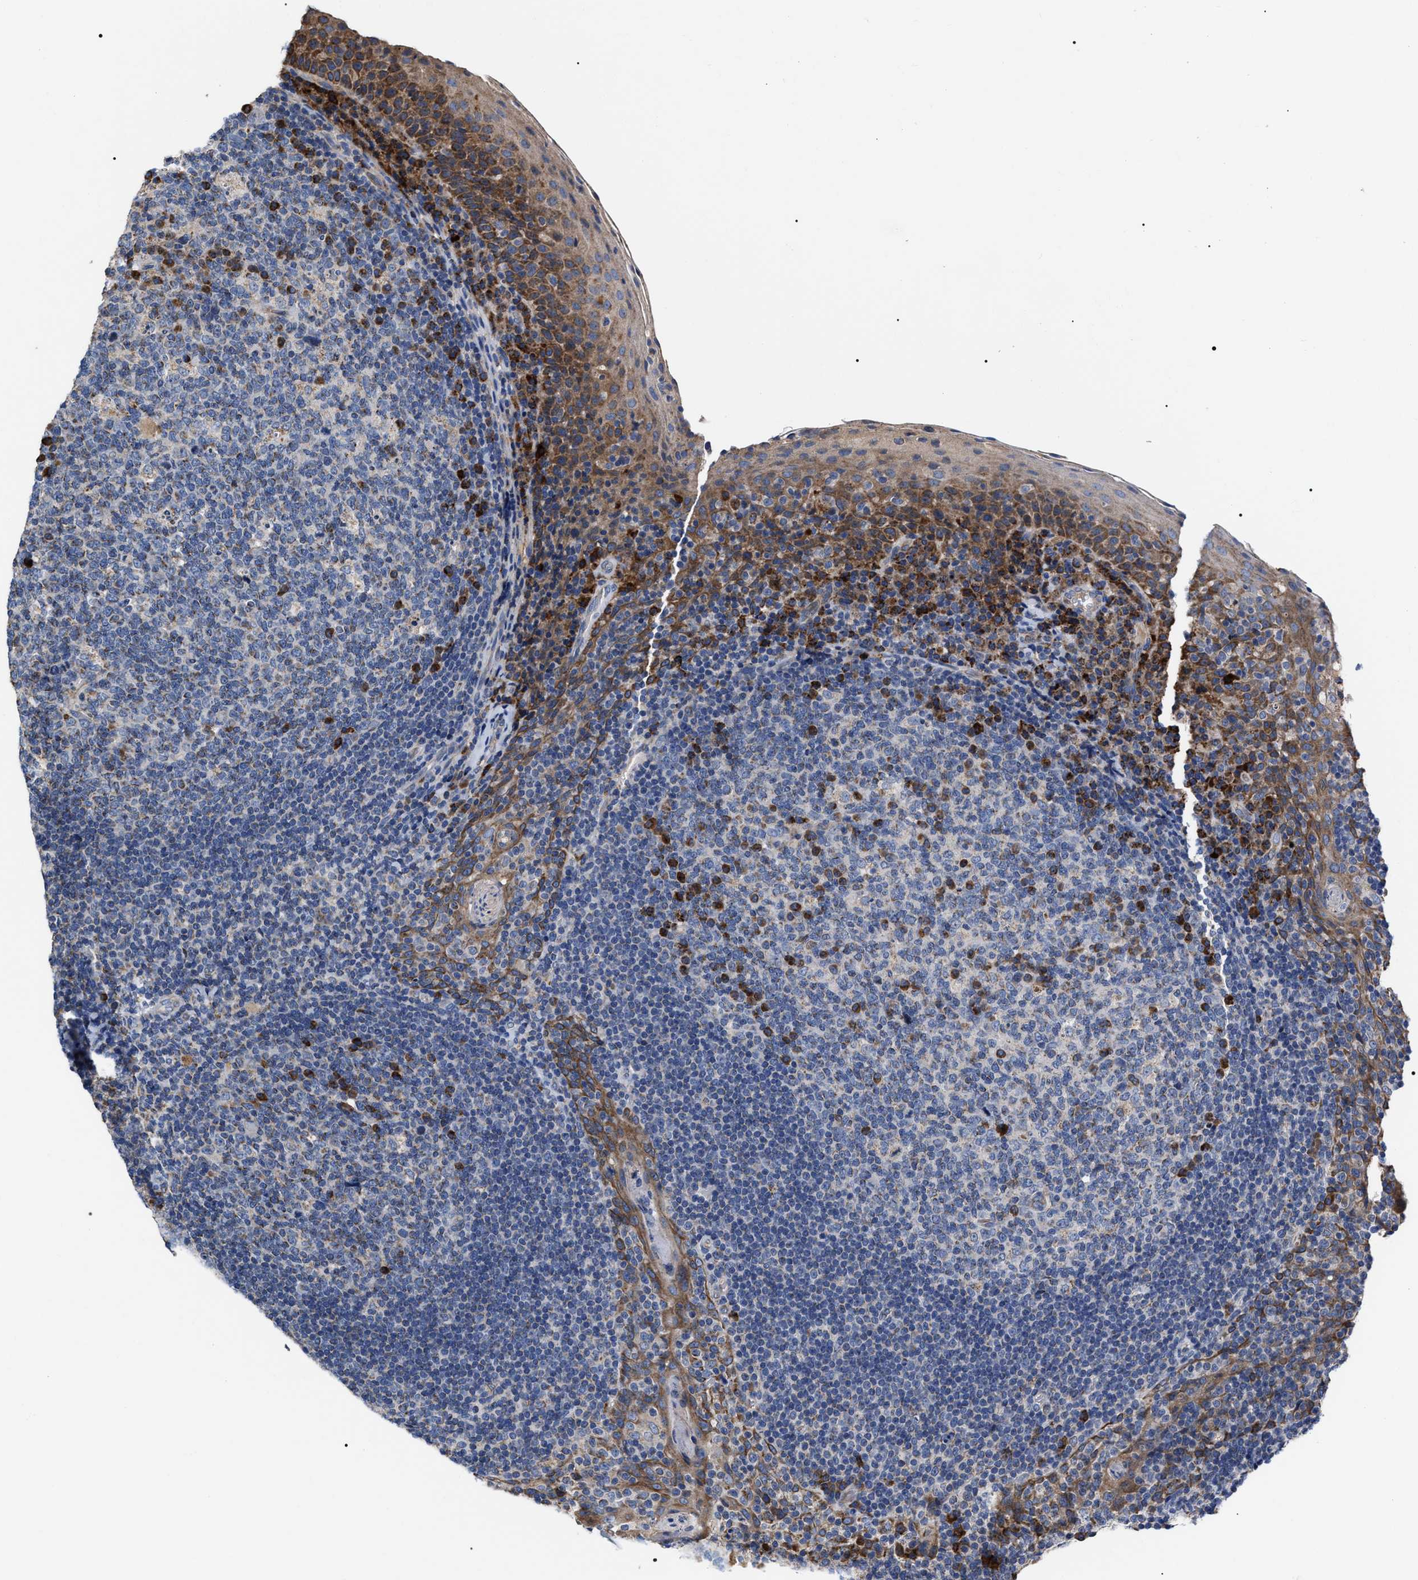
{"staining": {"intensity": "strong", "quantity": "<25%", "location": "cytoplasmic/membranous"}, "tissue": "tonsil", "cell_type": "Germinal center cells", "image_type": "normal", "snomed": [{"axis": "morphology", "description": "Normal tissue, NOS"}, {"axis": "topography", "description": "Tonsil"}], "caption": "A high-resolution photomicrograph shows immunohistochemistry staining of normal tonsil, which demonstrates strong cytoplasmic/membranous expression in about <25% of germinal center cells.", "gene": "MACC1", "patient": {"sex": "male", "age": 17}}